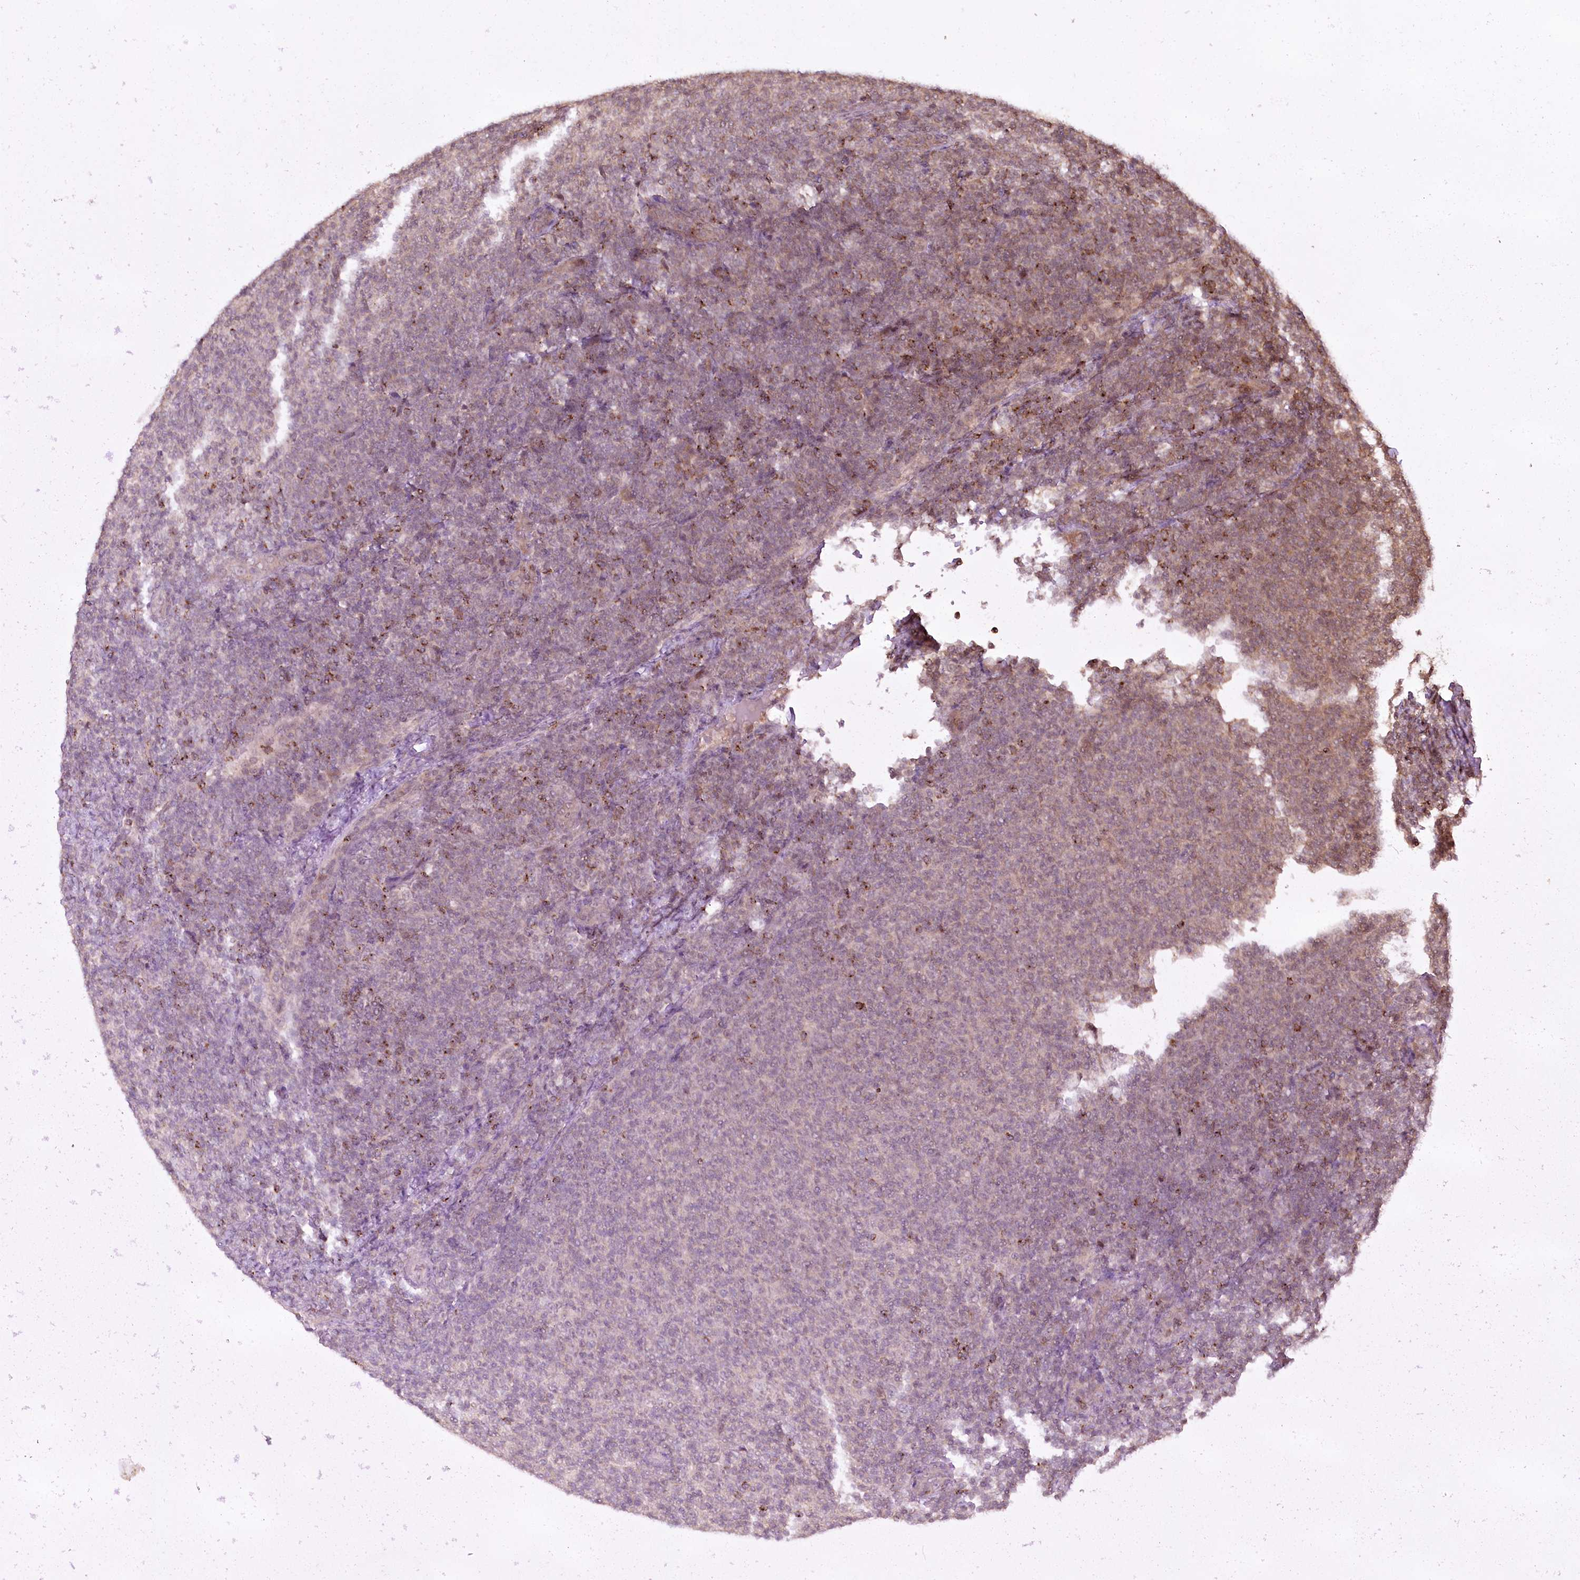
{"staining": {"intensity": "moderate", "quantity": "25%-75%", "location": "cytoplasmic/membranous"}, "tissue": "lymphoma", "cell_type": "Tumor cells", "image_type": "cancer", "snomed": [{"axis": "morphology", "description": "Malignant lymphoma, non-Hodgkin's type, Low grade"}, {"axis": "topography", "description": "Lymph node"}], "caption": "Immunohistochemical staining of lymphoma shows medium levels of moderate cytoplasmic/membranous expression in approximately 25%-75% of tumor cells. The staining was performed using DAB to visualize the protein expression in brown, while the nuclei were stained in blue with hematoxylin (Magnification: 20x).", "gene": "CCSER2", "patient": {"sex": "male", "age": 66}}